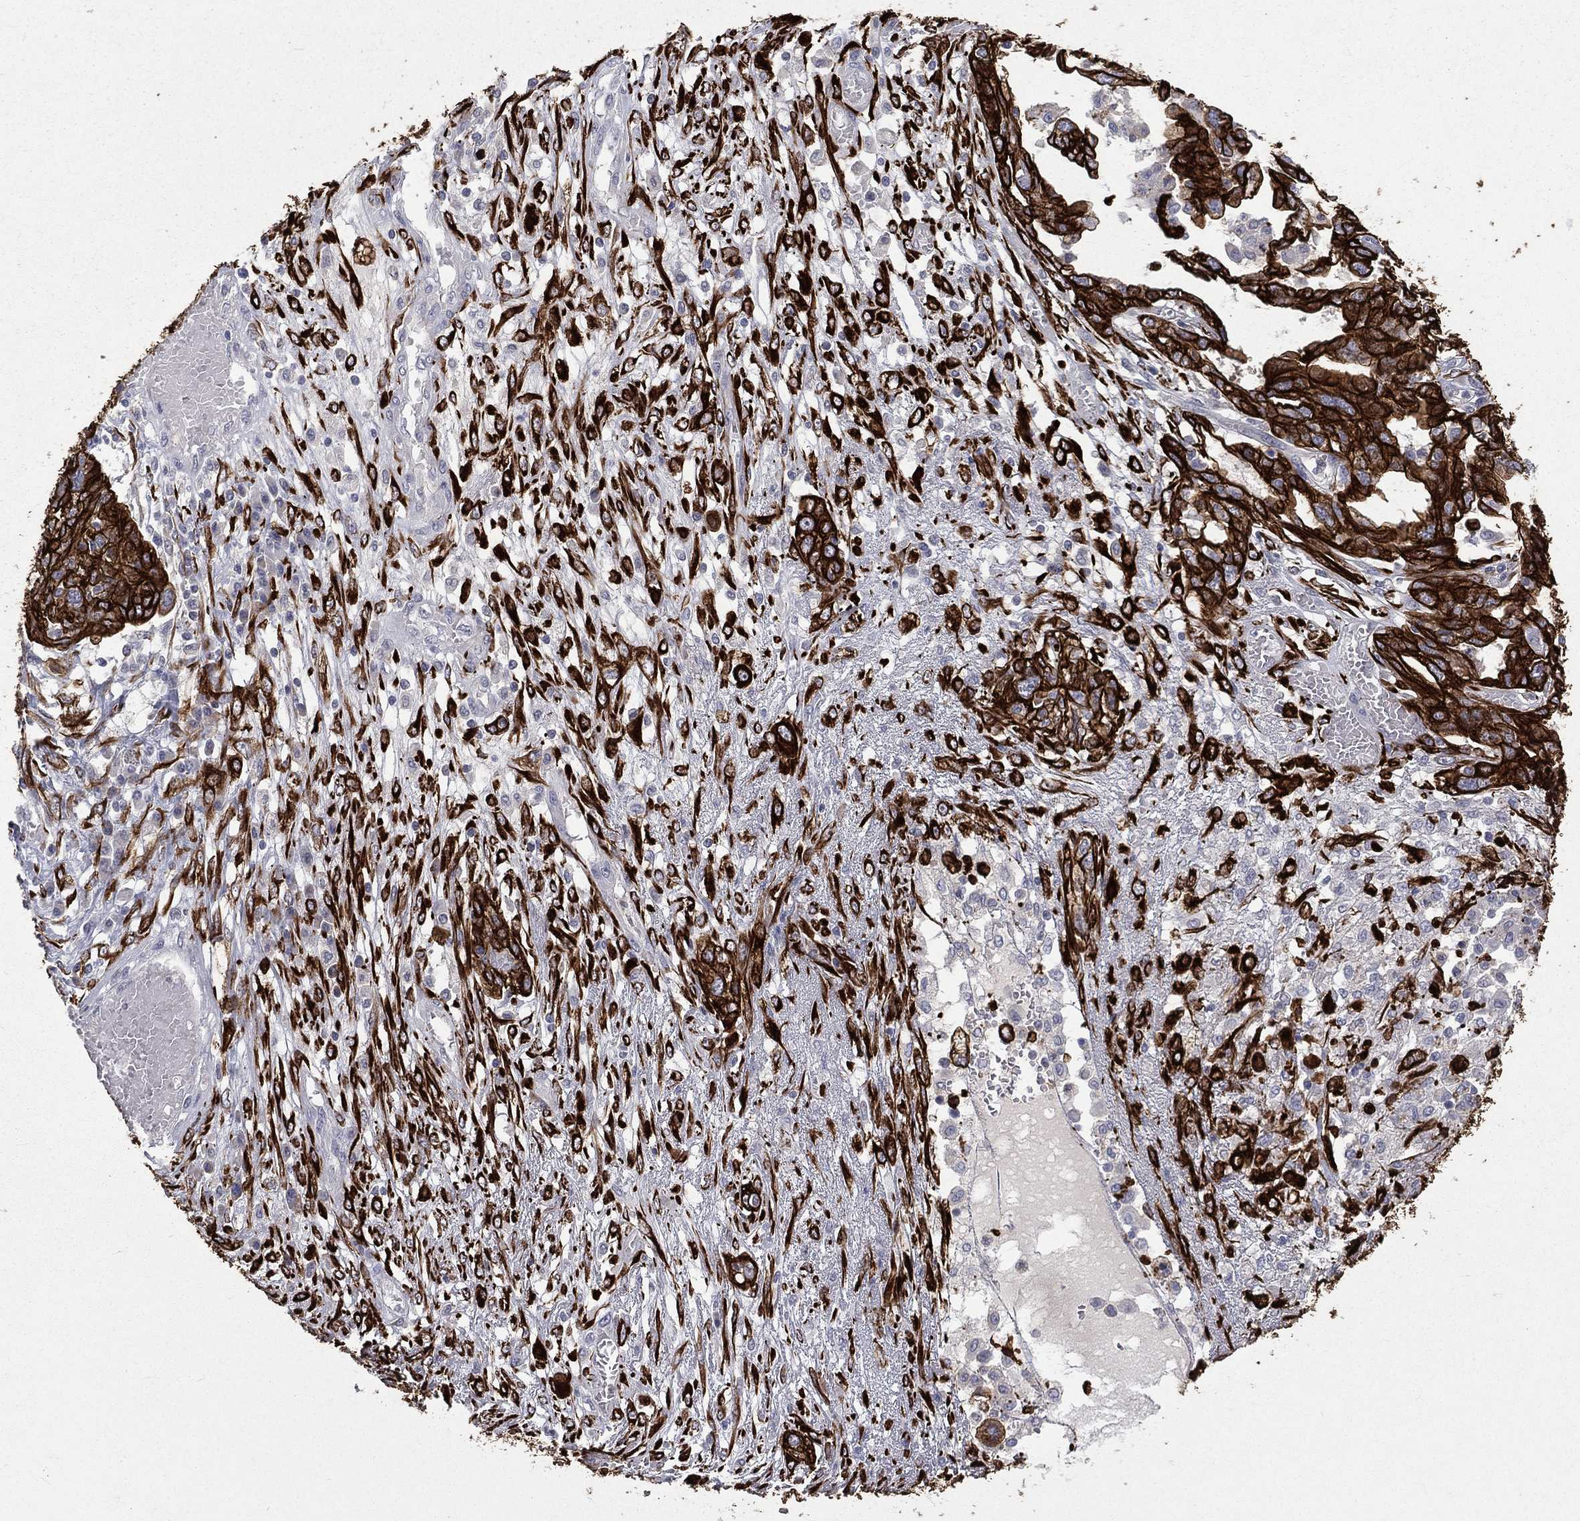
{"staining": {"intensity": "strong", "quantity": ">75%", "location": "cytoplasmic/membranous"}, "tissue": "ovarian cancer", "cell_type": "Tumor cells", "image_type": "cancer", "snomed": [{"axis": "morphology", "description": "Cystadenocarcinoma, serous, NOS"}, {"axis": "topography", "description": "Ovary"}], "caption": "Human serous cystadenocarcinoma (ovarian) stained with a protein marker shows strong staining in tumor cells.", "gene": "KRT7", "patient": {"sex": "female", "age": 67}}